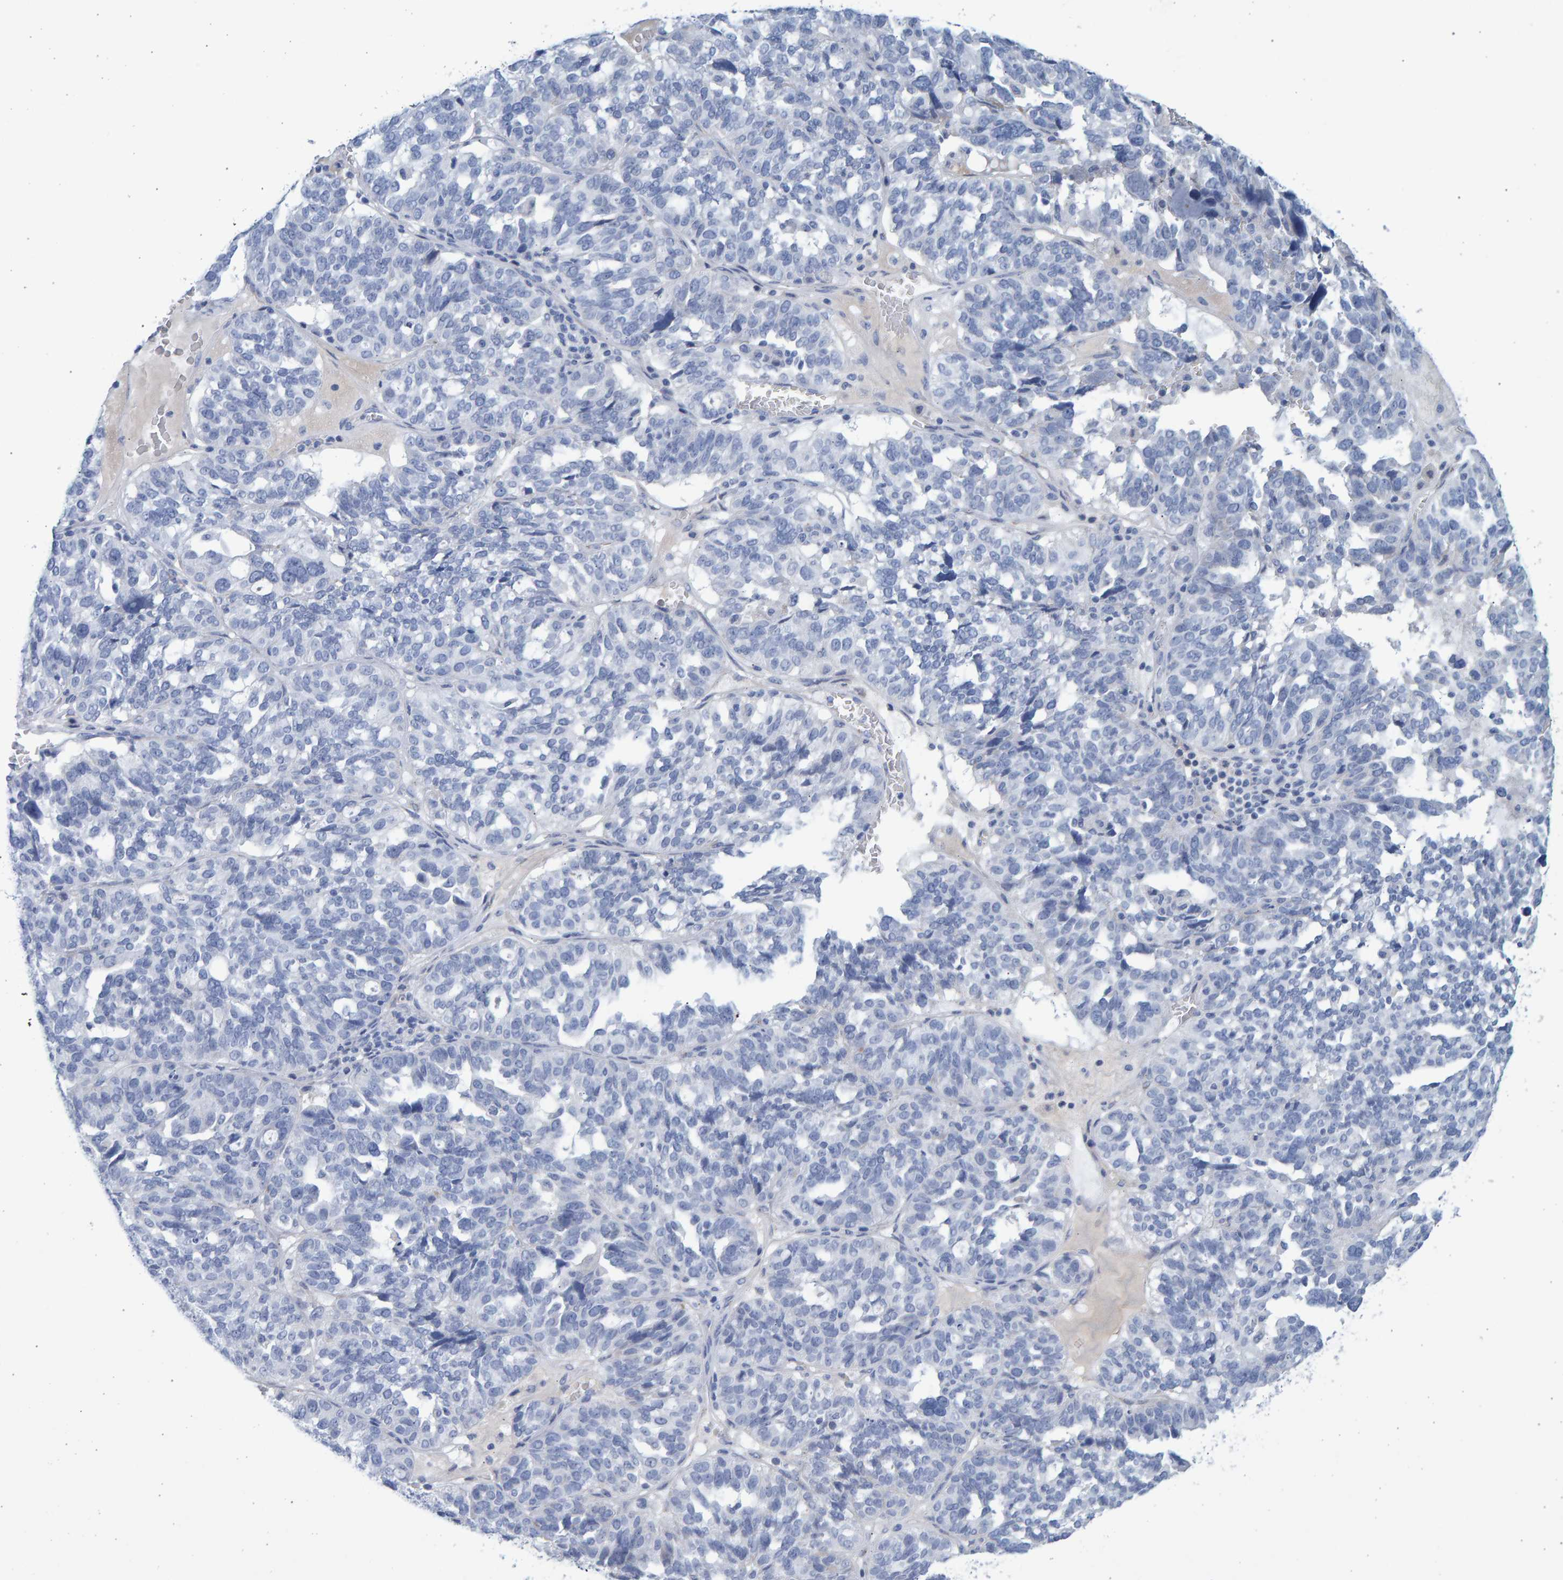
{"staining": {"intensity": "negative", "quantity": "none", "location": "none"}, "tissue": "ovarian cancer", "cell_type": "Tumor cells", "image_type": "cancer", "snomed": [{"axis": "morphology", "description": "Cystadenocarcinoma, serous, NOS"}, {"axis": "topography", "description": "Ovary"}], "caption": "Photomicrograph shows no significant protein staining in tumor cells of ovarian cancer (serous cystadenocarcinoma).", "gene": "SLC34A3", "patient": {"sex": "female", "age": 59}}